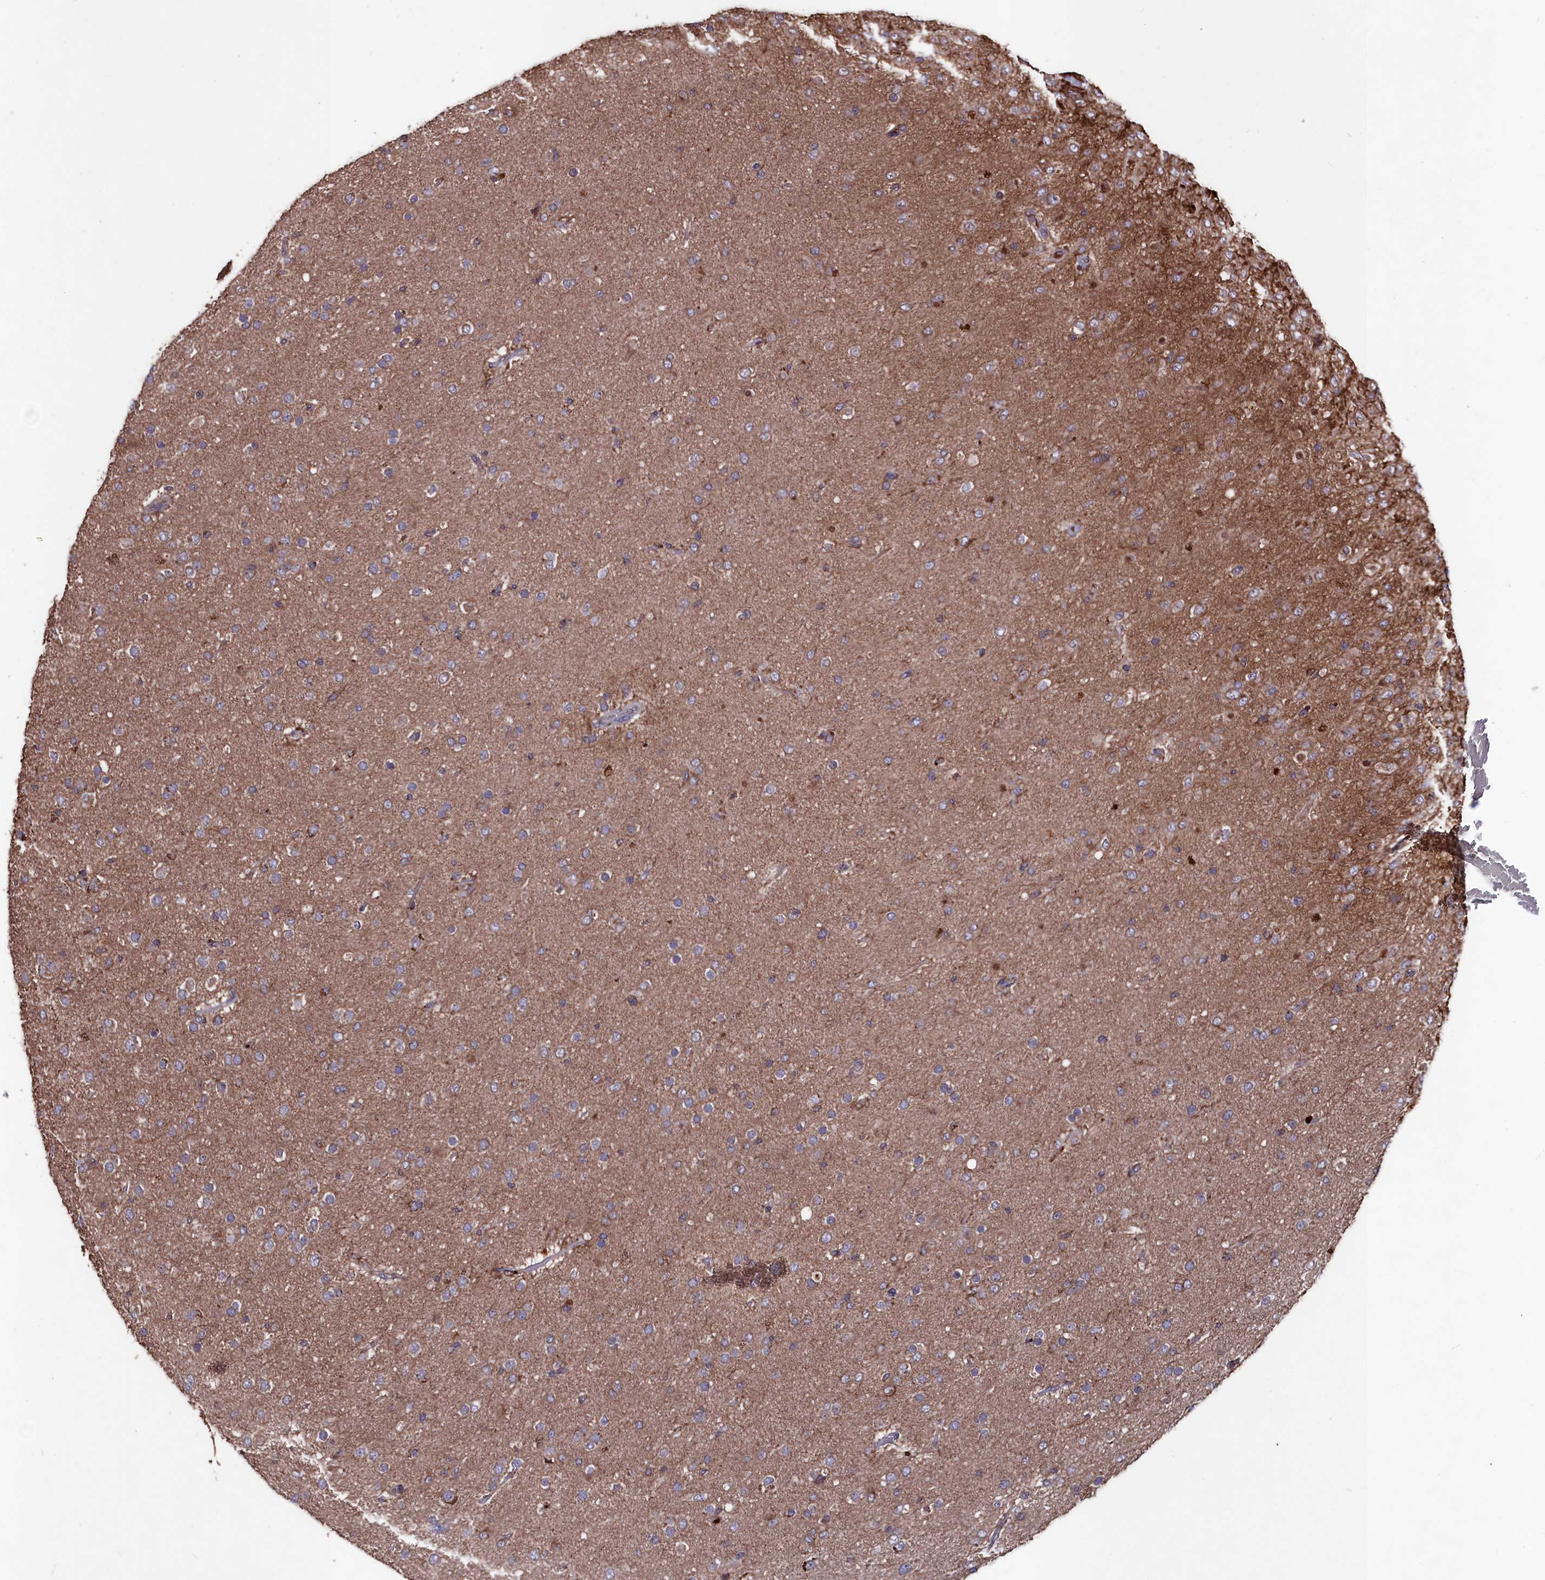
{"staining": {"intensity": "weak", "quantity": ">75%", "location": "cytoplasmic/membranous"}, "tissue": "glioma", "cell_type": "Tumor cells", "image_type": "cancer", "snomed": [{"axis": "morphology", "description": "Glioma, malignant, Low grade"}, {"axis": "topography", "description": "Brain"}], "caption": "A brown stain shows weak cytoplasmic/membranous staining of a protein in human glioma tumor cells. The protein is stained brown, and the nuclei are stained in blue (DAB (3,3'-diaminobenzidine) IHC with brightfield microscopy, high magnification).", "gene": "MYO1H", "patient": {"sex": "male", "age": 65}}